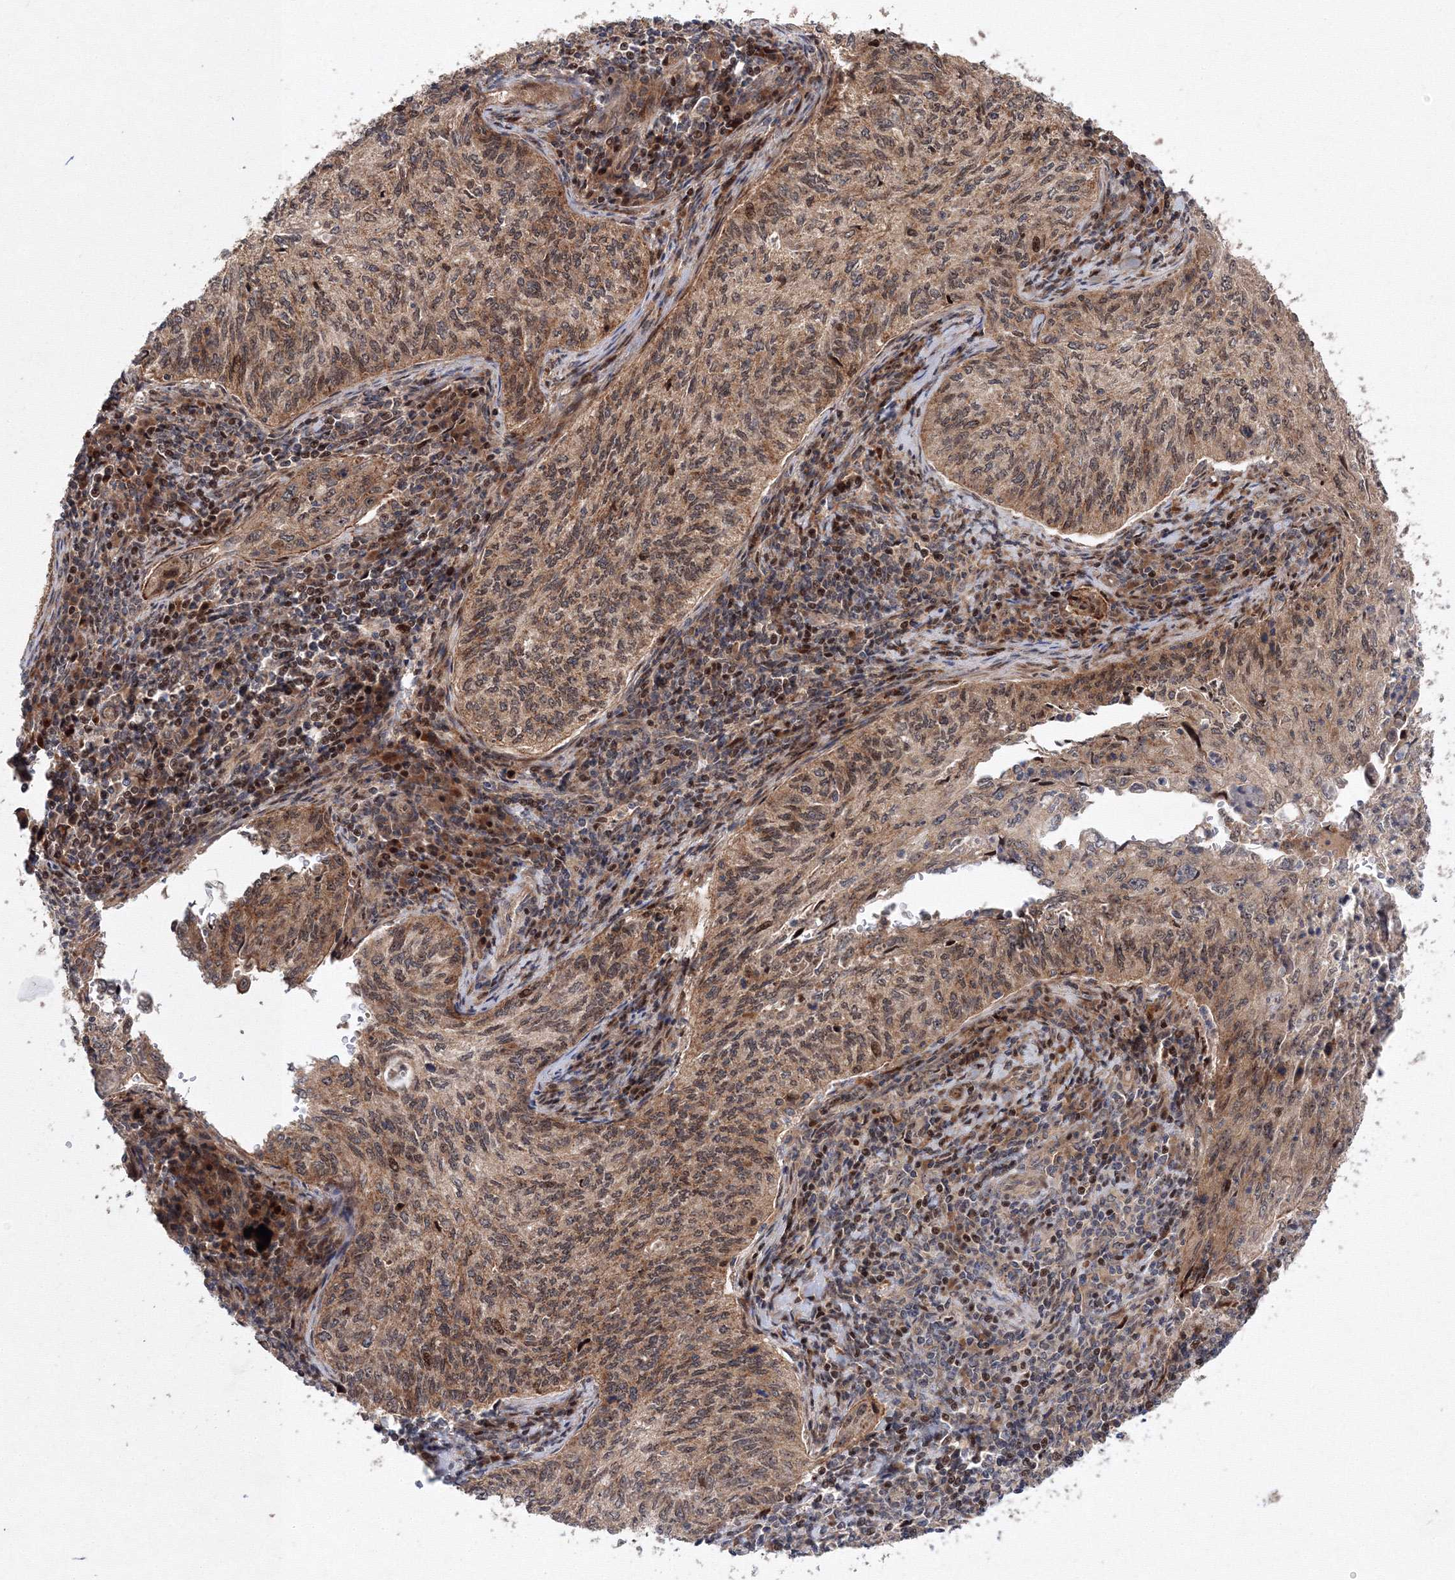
{"staining": {"intensity": "weak", "quantity": ">75%", "location": "cytoplasmic/membranous"}, "tissue": "cervical cancer", "cell_type": "Tumor cells", "image_type": "cancer", "snomed": [{"axis": "morphology", "description": "Squamous cell carcinoma, NOS"}, {"axis": "topography", "description": "Cervix"}], "caption": "Cervical cancer (squamous cell carcinoma) stained with a protein marker exhibits weak staining in tumor cells.", "gene": "ANKAR", "patient": {"sex": "female", "age": 30}}